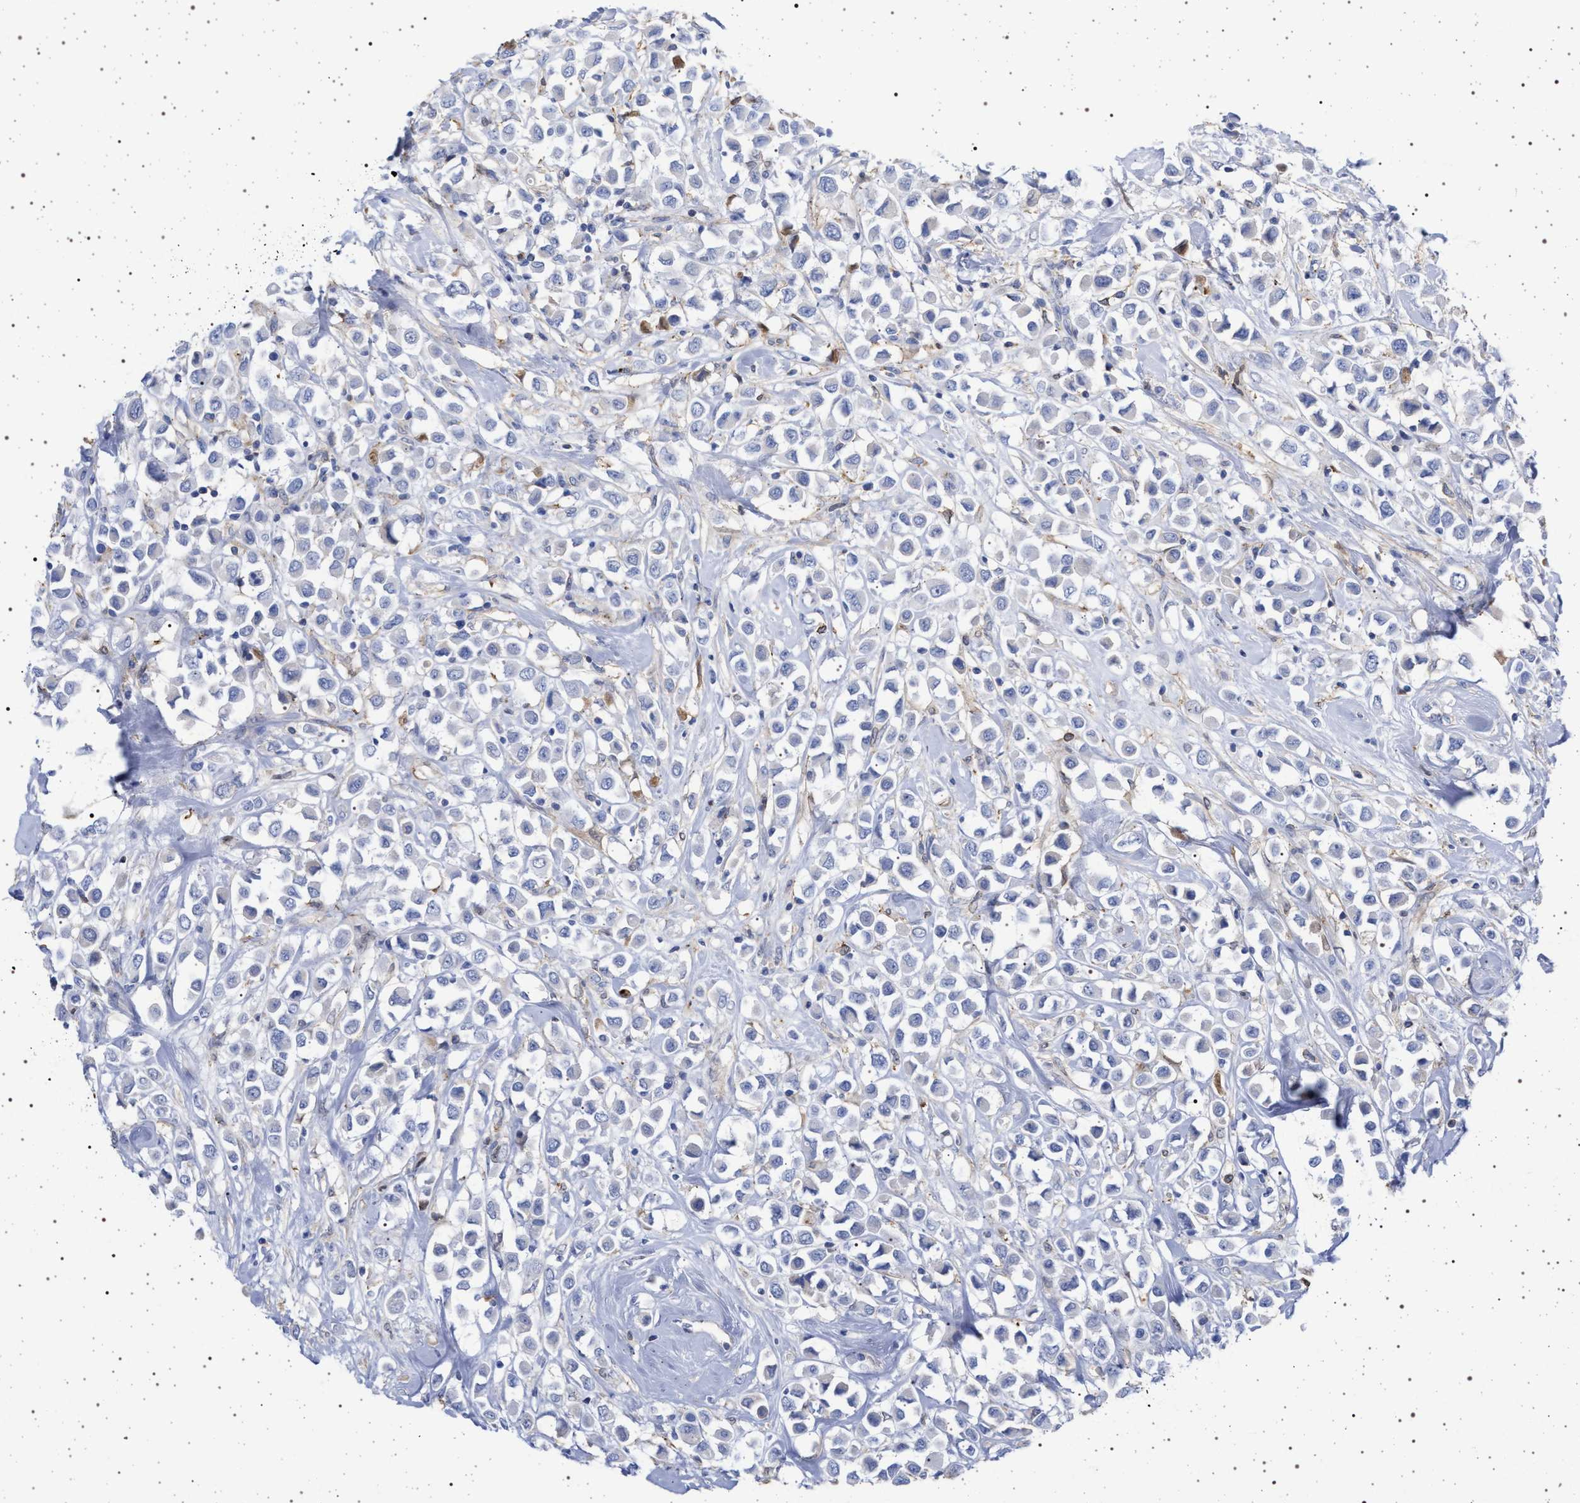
{"staining": {"intensity": "negative", "quantity": "none", "location": "none"}, "tissue": "breast cancer", "cell_type": "Tumor cells", "image_type": "cancer", "snomed": [{"axis": "morphology", "description": "Duct carcinoma"}, {"axis": "topography", "description": "Breast"}], "caption": "Tumor cells are negative for brown protein staining in invasive ductal carcinoma (breast). (Stains: DAB (3,3'-diaminobenzidine) immunohistochemistry (IHC) with hematoxylin counter stain, Microscopy: brightfield microscopy at high magnification).", "gene": "PLG", "patient": {"sex": "female", "age": 61}}